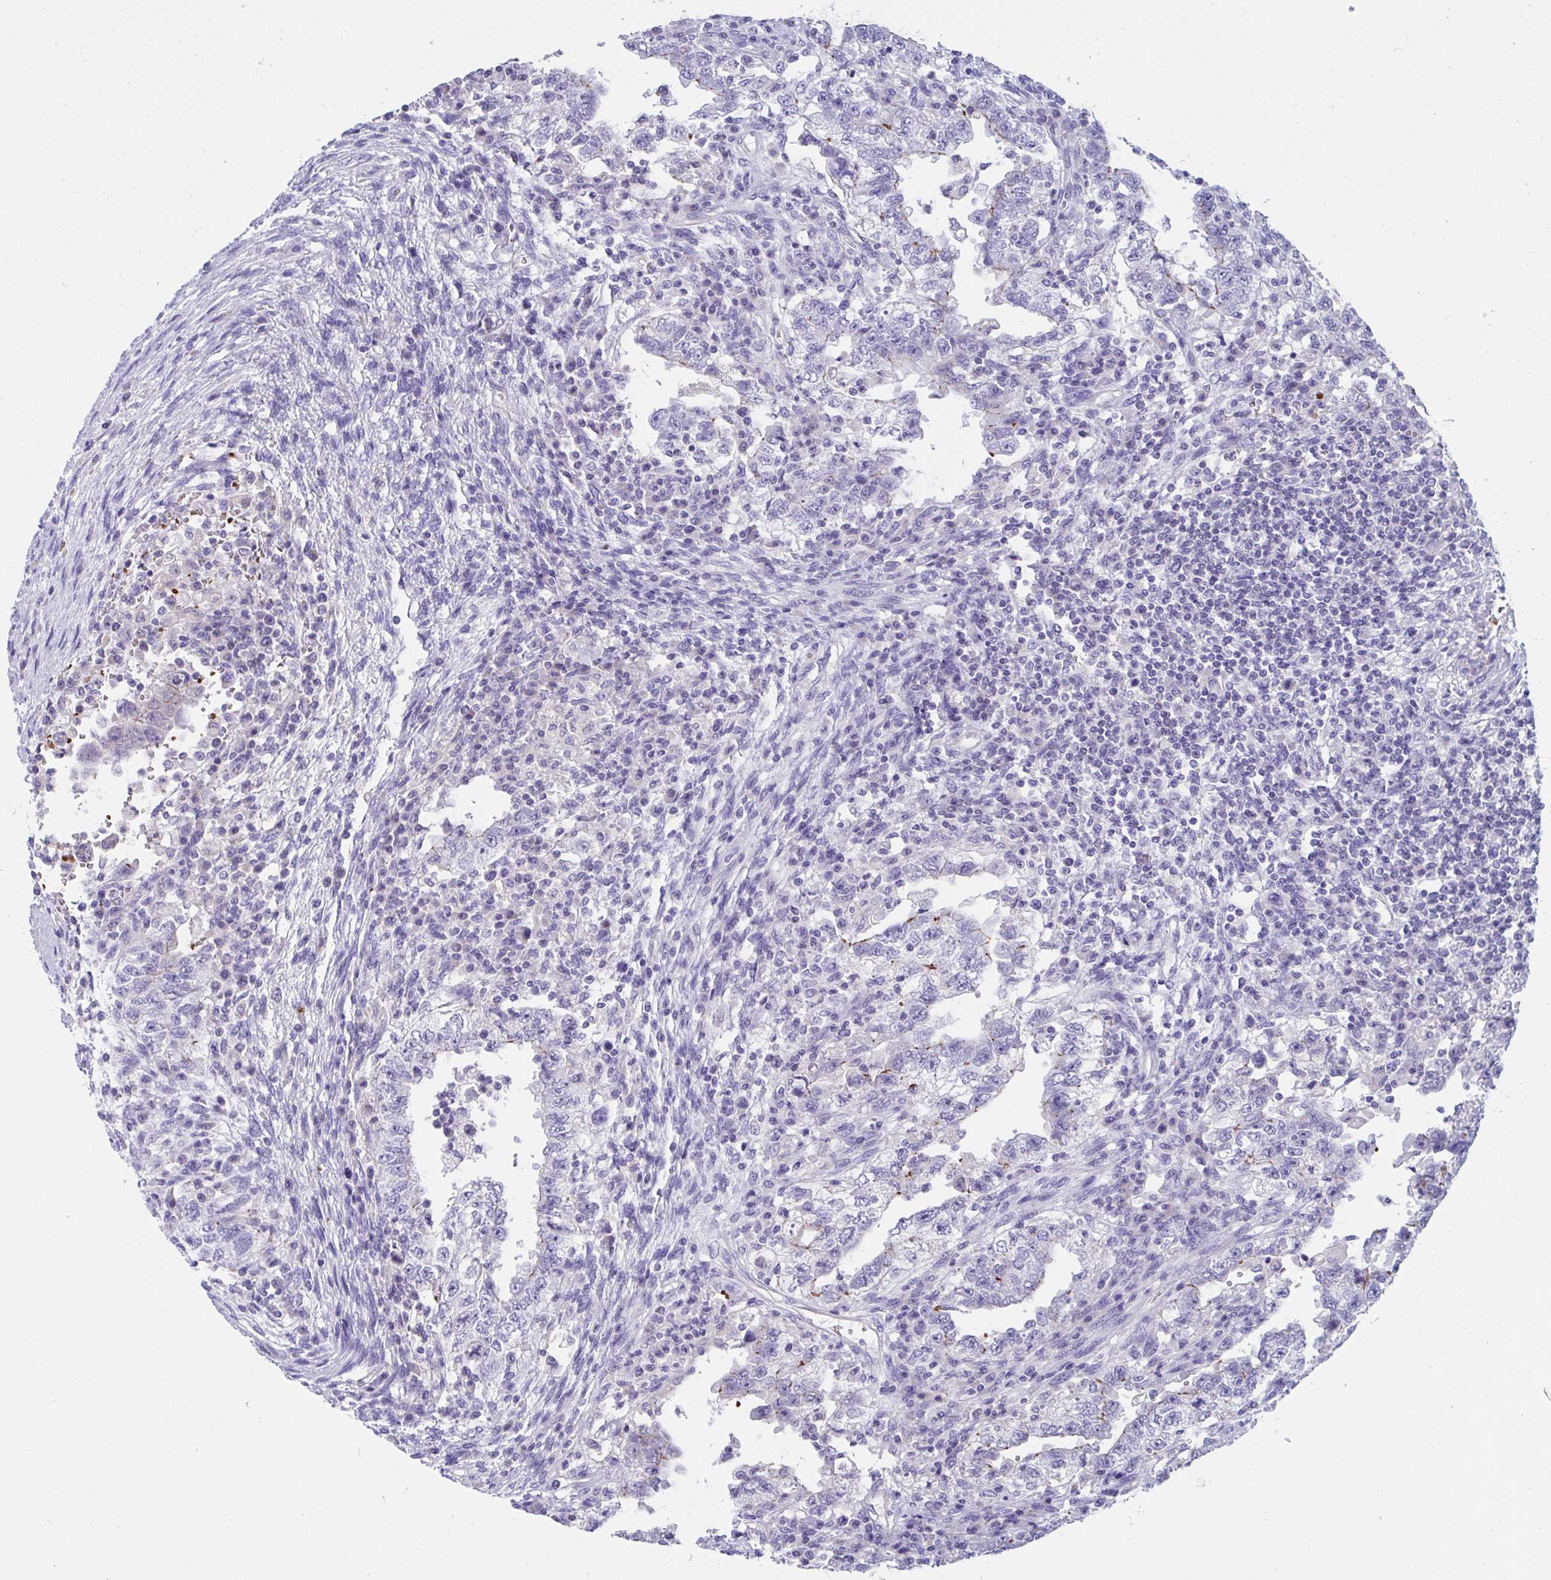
{"staining": {"intensity": "negative", "quantity": "none", "location": "none"}, "tissue": "testis cancer", "cell_type": "Tumor cells", "image_type": "cancer", "snomed": [{"axis": "morphology", "description": "Carcinoma, Embryonal, NOS"}, {"axis": "topography", "description": "Testis"}], "caption": "Immunohistochemistry (IHC) of human testis embryonal carcinoma displays no expression in tumor cells.", "gene": "TTC30B", "patient": {"sex": "male", "age": 26}}